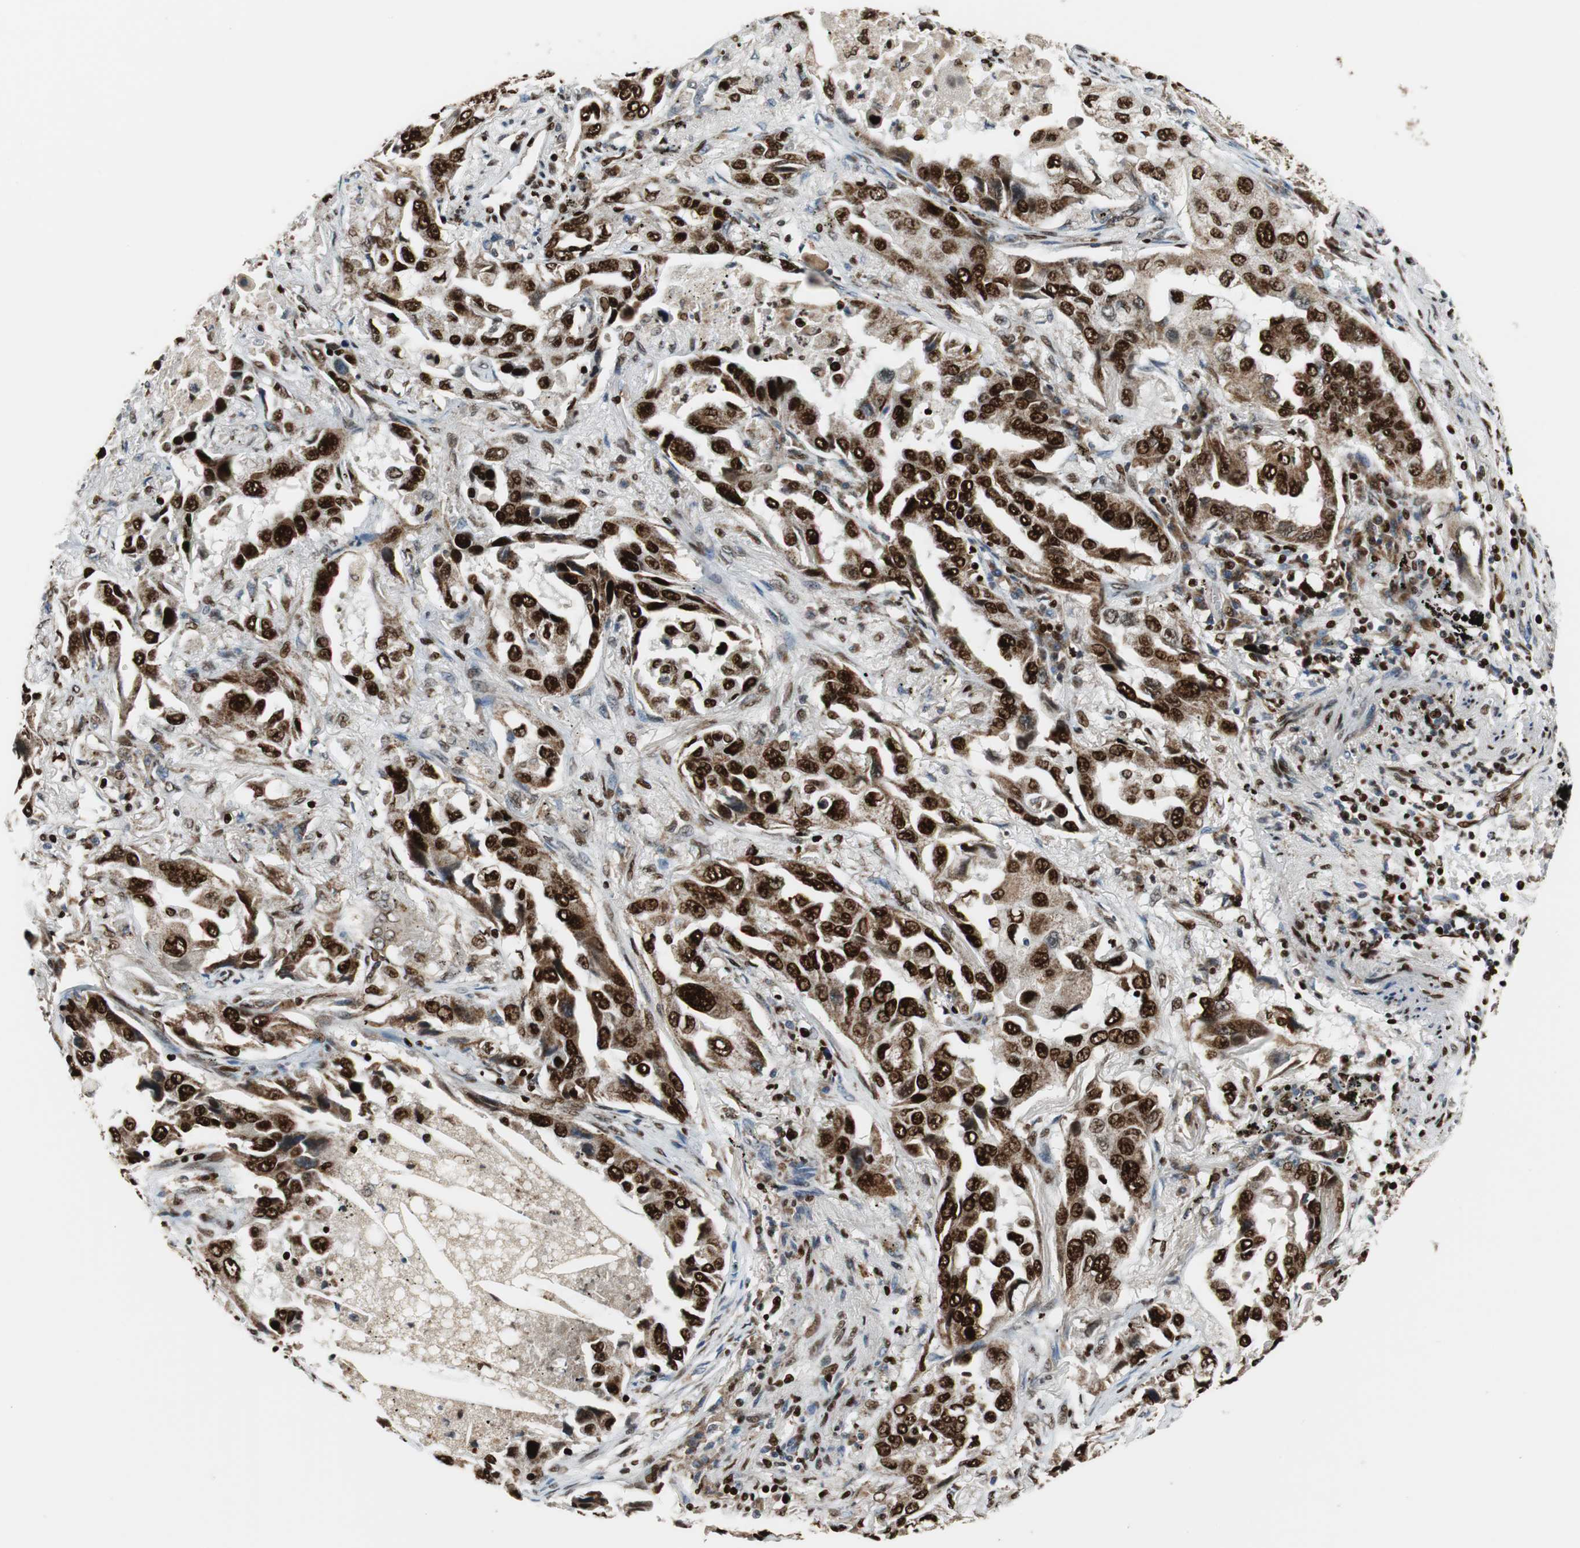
{"staining": {"intensity": "strong", "quantity": "25%-75%", "location": "nuclear"}, "tissue": "lung cancer", "cell_type": "Tumor cells", "image_type": "cancer", "snomed": [{"axis": "morphology", "description": "Adenocarcinoma, NOS"}, {"axis": "topography", "description": "Lung"}], "caption": "IHC (DAB (3,3'-diaminobenzidine)) staining of adenocarcinoma (lung) reveals strong nuclear protein staining in about 25%-75% of tumor cells. (DAB (3,3'-diaminobenzidine) IHC with brightfield microscopy, high magnification).", "gene": "HDAC1", "patient": {"sex": "female", "age": 65}}